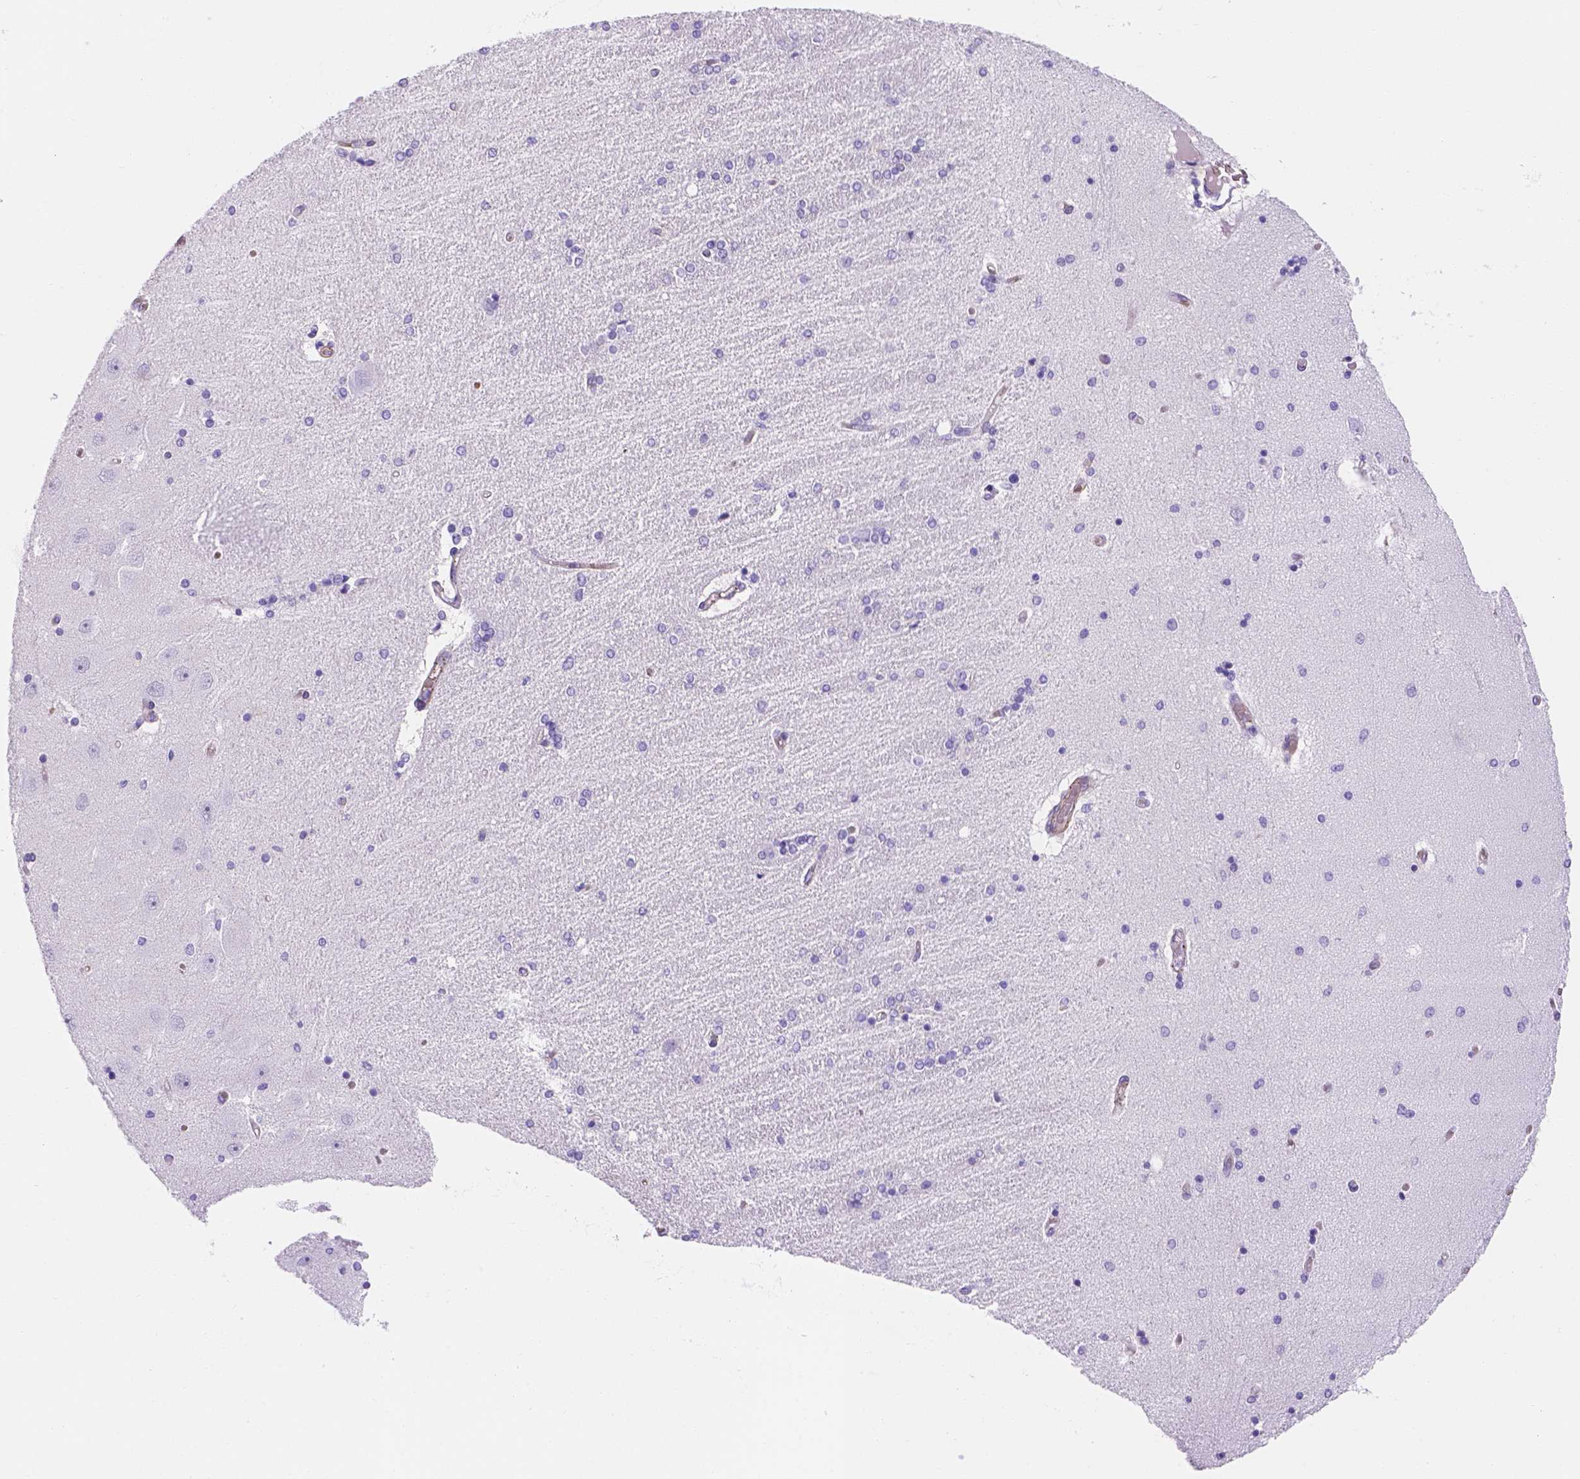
{"staining": {"intensity": "negative", "quantity": "none", "location": "none"}, "tissue": "hippocampus", "cell_type": "Glial cells", "image_type": "normal", "snomed": [{"axis": "morphology", "description": "Normal tissue, NOS"}, {"axis": "topography", "description": "Hippocampus"}], "caption": "The immunohistochemistry image has no significant positivity in glial cells of hippocampus.", "gene": "SLC40A1", "patient": {"sex": "female", "age": 54}}